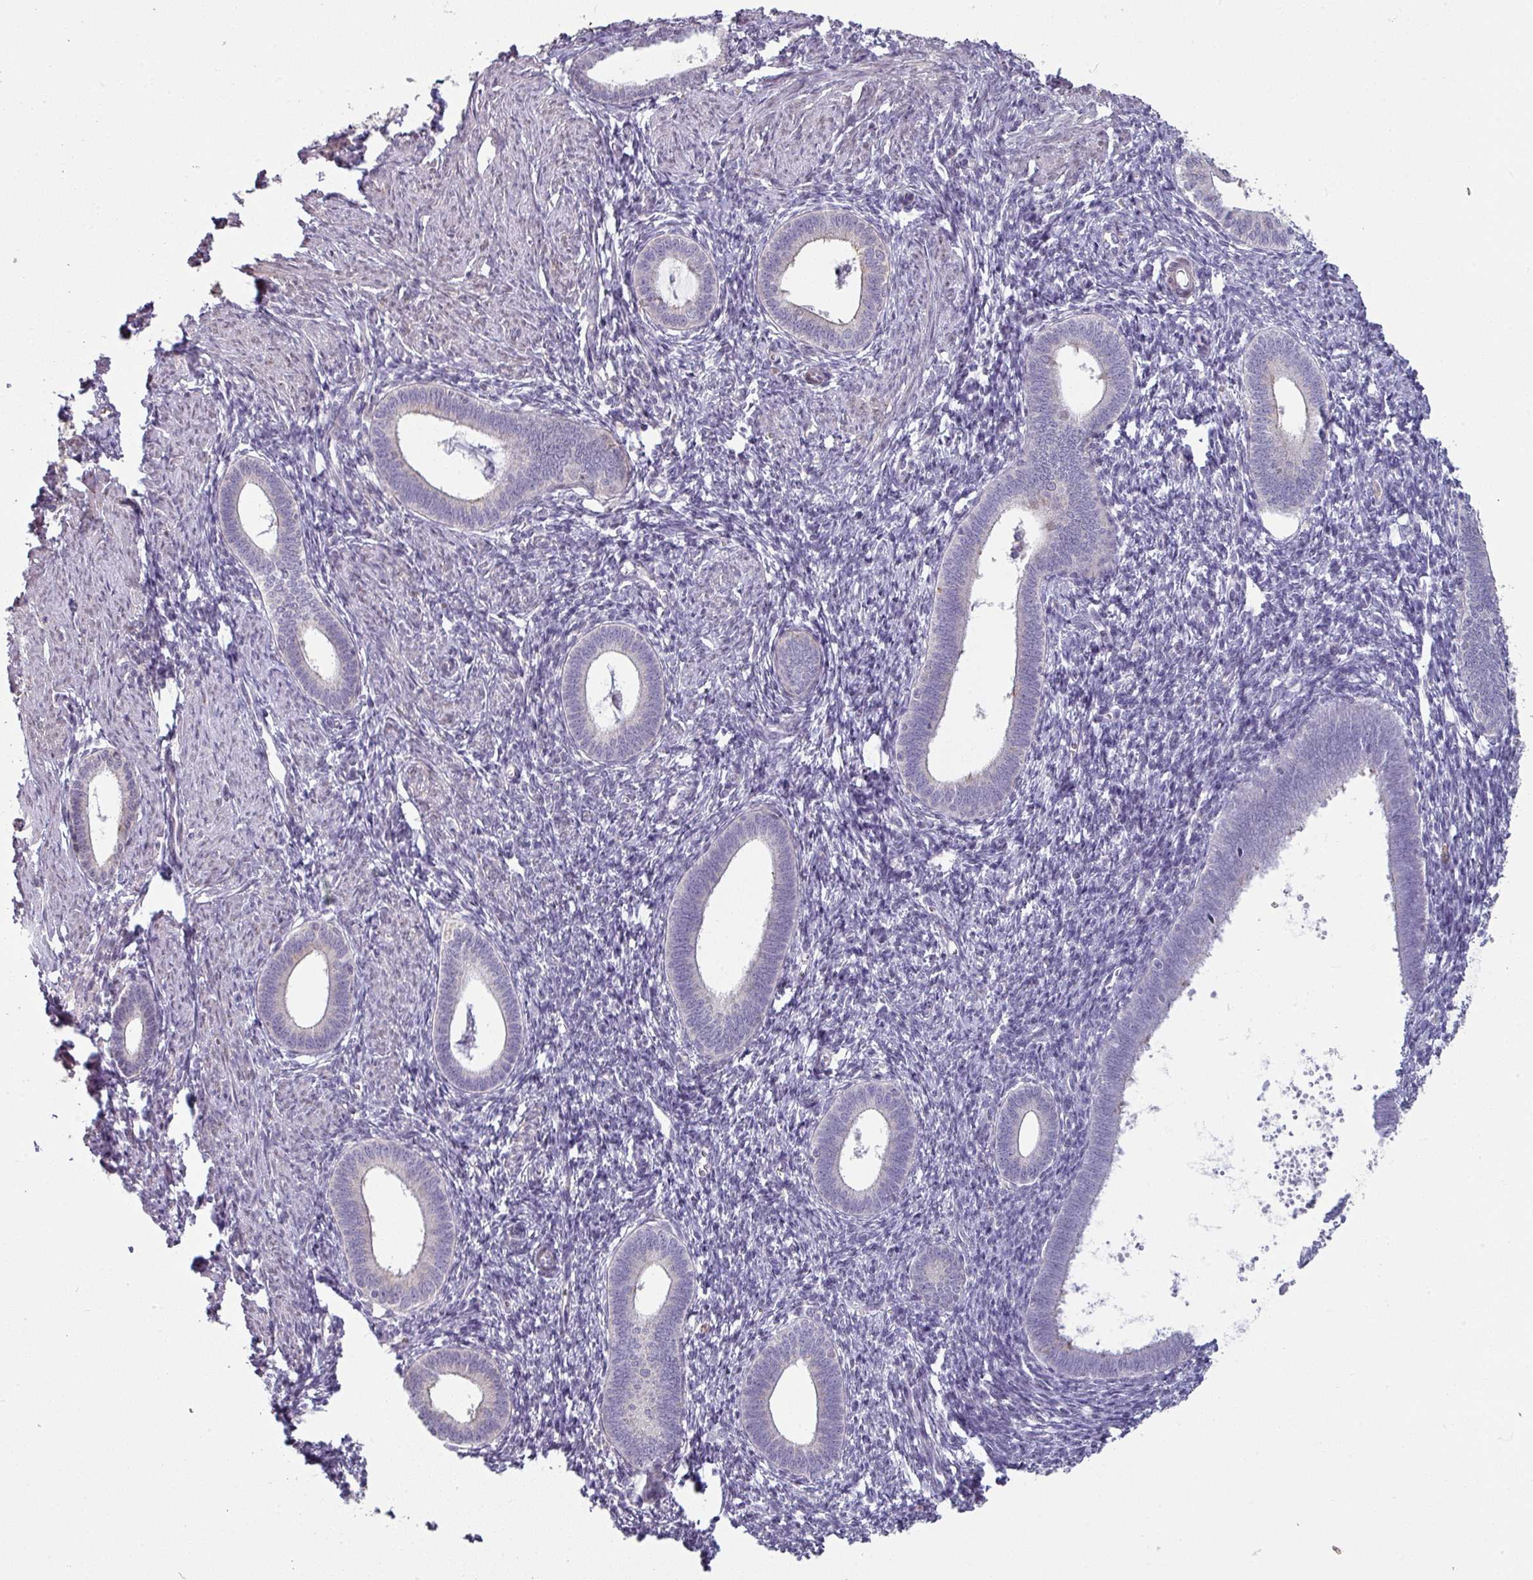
{"staining": {"intensity": "negative", "quantity": "none", "location": "none"}, "tissue": "endometrium", "cell_type": "Cells in endometrial stroma", "image_type": "normal", "snomed": [{"axis": "morphology", "description": "Normal tissue, NOS"}, {"axis": "topography", "description": "Endometrium"}], "caption": "The IHC micrograph has no significant expression in cells in endometrial stroma of endometrium.", "gene": "MAGEC3", "patient": {"sex": "female", "age": 41}}